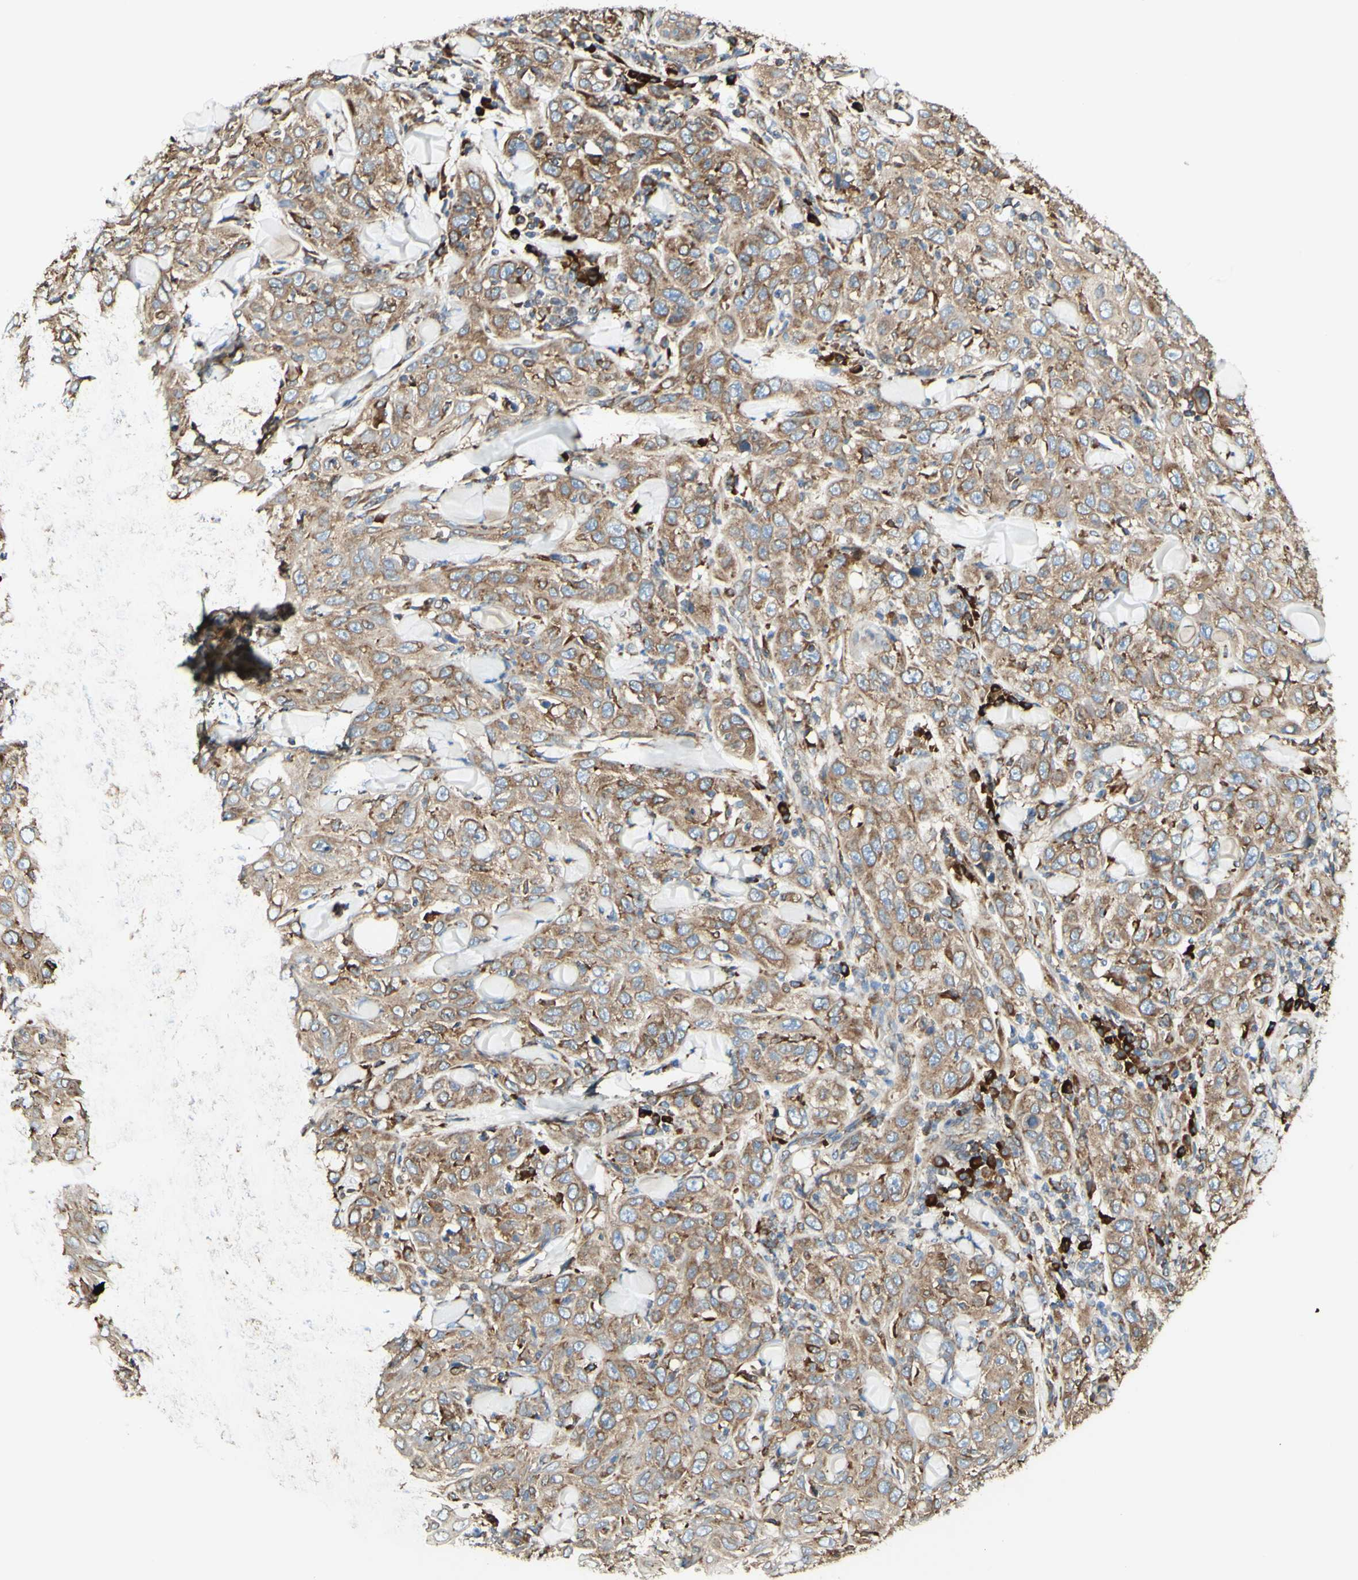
{"staining": {"intensity": "moderate", "quantity": ">75%", "location": "cytoplasmic/membranous"}, "tissue": "skin cancer", "cell_type": "Tumor cells", "image_type": "cancer", "snomed": [{"axis": "morphology", "description": "Squamous cell carcinoma, NOS"}, {"axis": "topography", "description": "Skin"}], "caption": "Immunohistochemistry (DAB (3,3'-diaminobenzidine)) staining of skin squamous cell carcinoma demonstrates moderate cytoplasmic/membranous protein staining in approximately >75% of tumor cells.", "gene": "DNAJB11", "patient": {"sex": "female", "age": 88}}